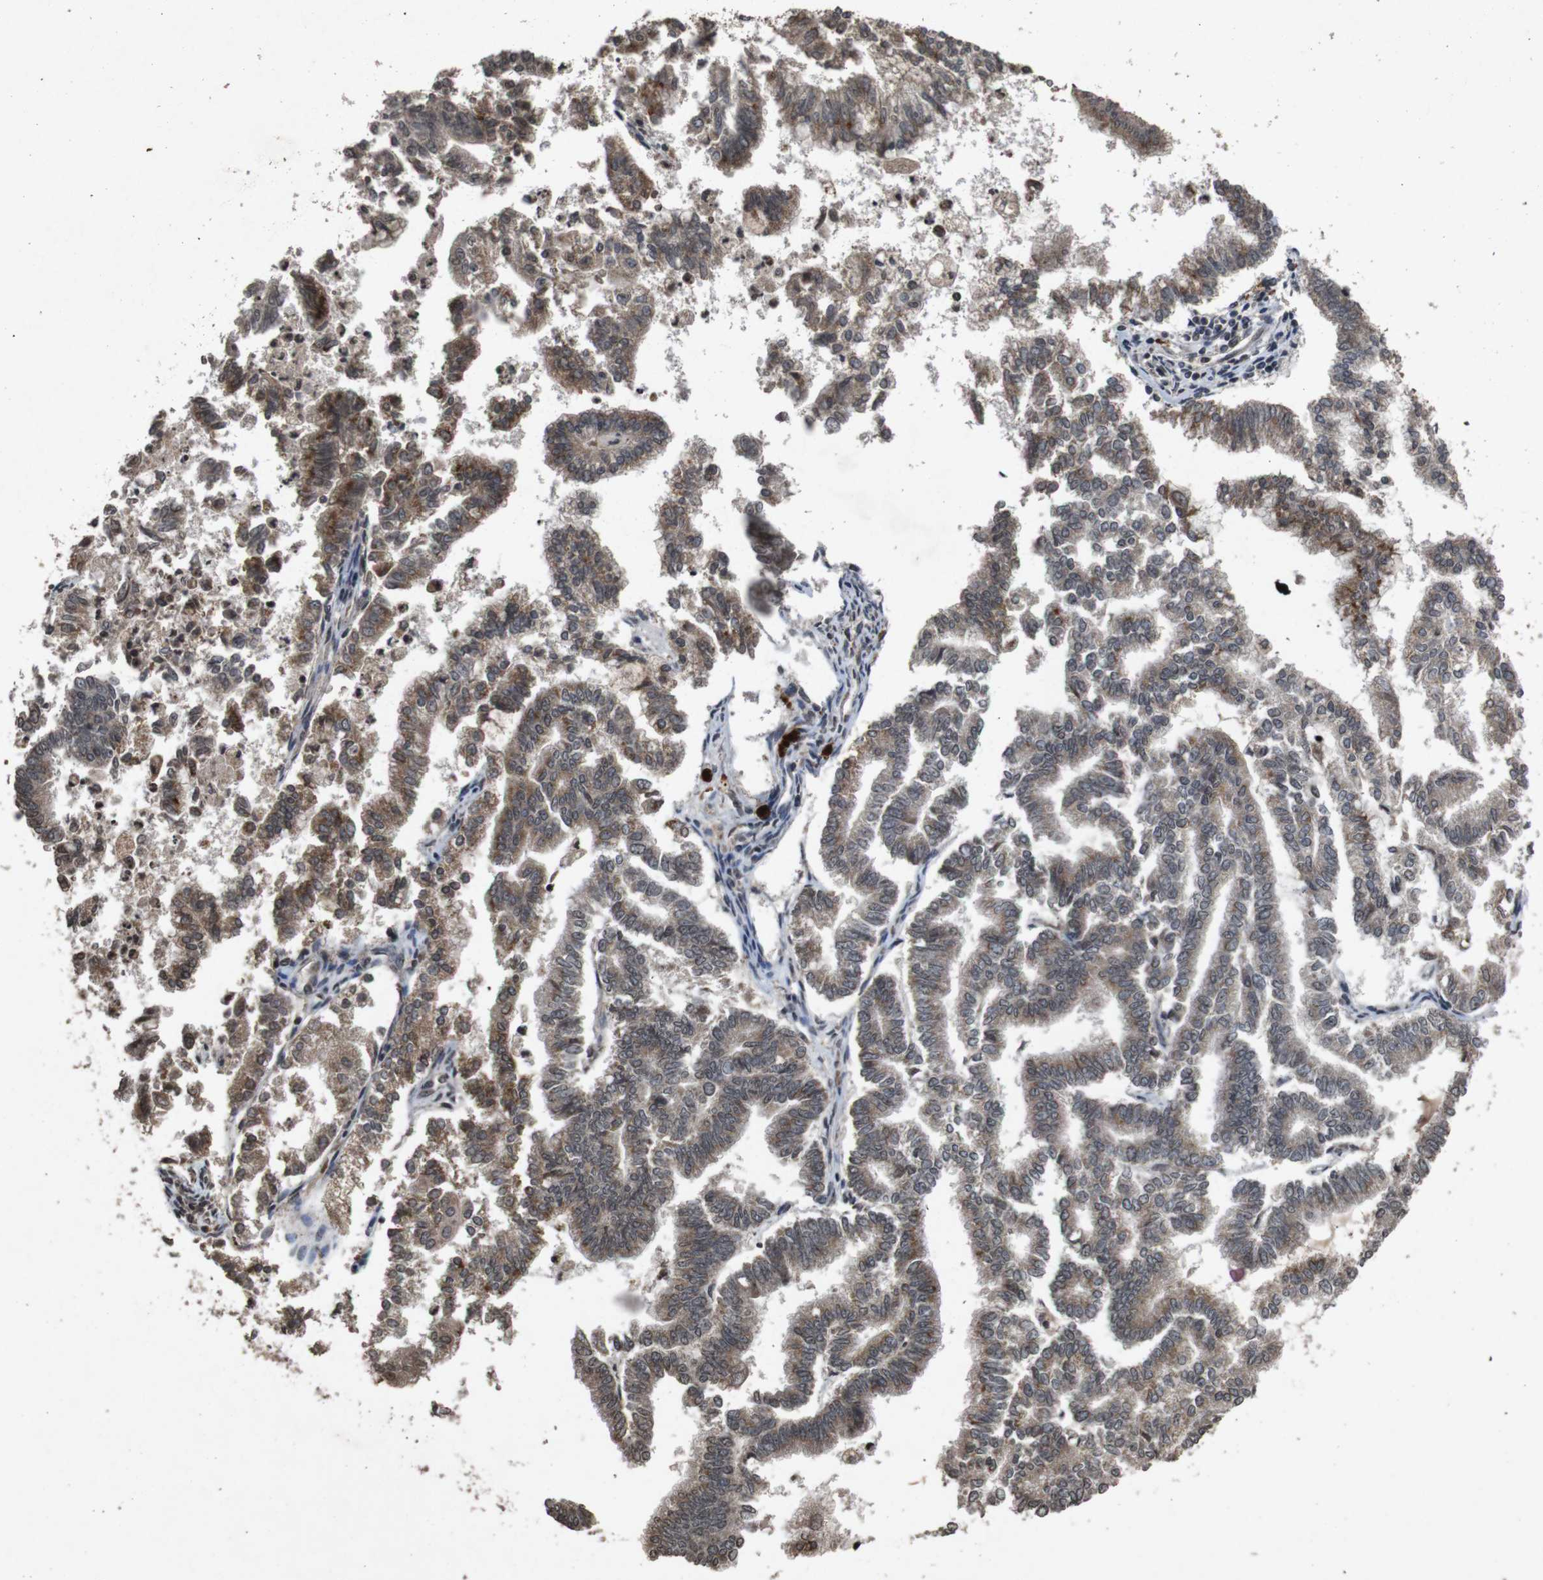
{"staining": {"intensity": "moderate", "quantity": "25%-75%", "location": "cytoplasmic/membranous"}, "tissue": "endometrial cancer", "cell_type": "Tumor cells", "image_type": "cancer", "snomed": [{"axis": "morphology", "description": "Necrosis, NOS"}, {"axis": "morphology", "description": "Adenocarcinoma, NOS"}, {"axis": "topography", "description": "Endometrium"}], "caption": "Adenocarcinoma (endometrial) tissue exhibits moderate cytoplasmic/membranous staining in approximately 25%-75% of tumor cells, visualized by immunohistochemistry. The staining was performed using DAB to visualize the protein expression in brown, while the nuclei were stained in blue with hematoxylin (Magnification: 20x).", "gene": "SORL1", "patient": {"sex": "female", "age": 79}}